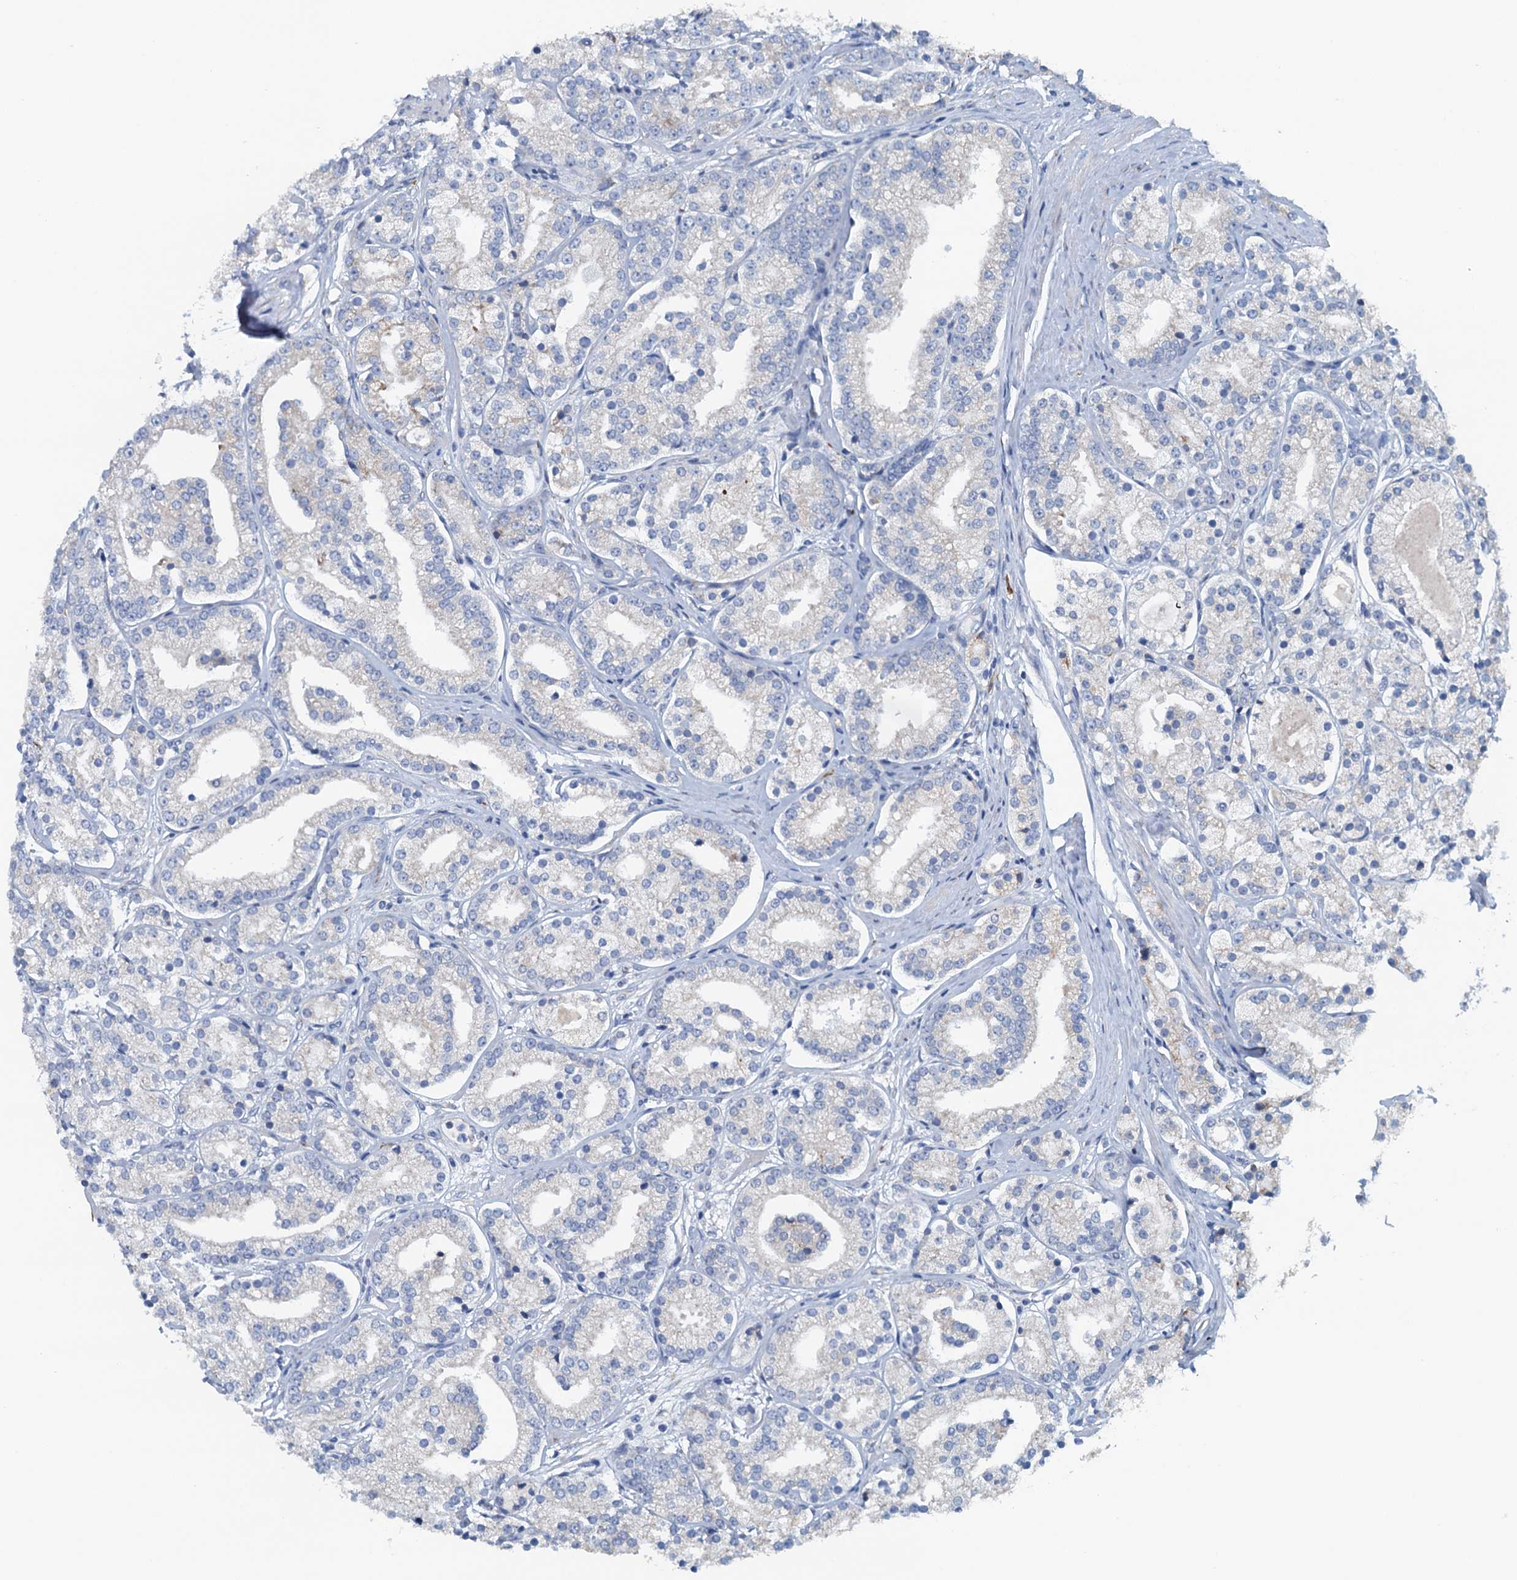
{"staining": {"intensity": "negative", "quantity": "none", "location": "none"}, "tissue": "prostate cancer", "cell_type": "Tumor cells", "image_type": "cancer", "snomed": [{"axis": "morphology", "description": "Adenocarcinoma, High grade"}, {"axis": "topography", "description": "Prostate"}], "caption": "IHC histopathology image of adenocarcinoma (high-grade) (prostate) stained for a protein (brown), which displays no staining in tumor cells.", "gene": "CBLIF", "patient": {"sex": "male", "age": 69}}